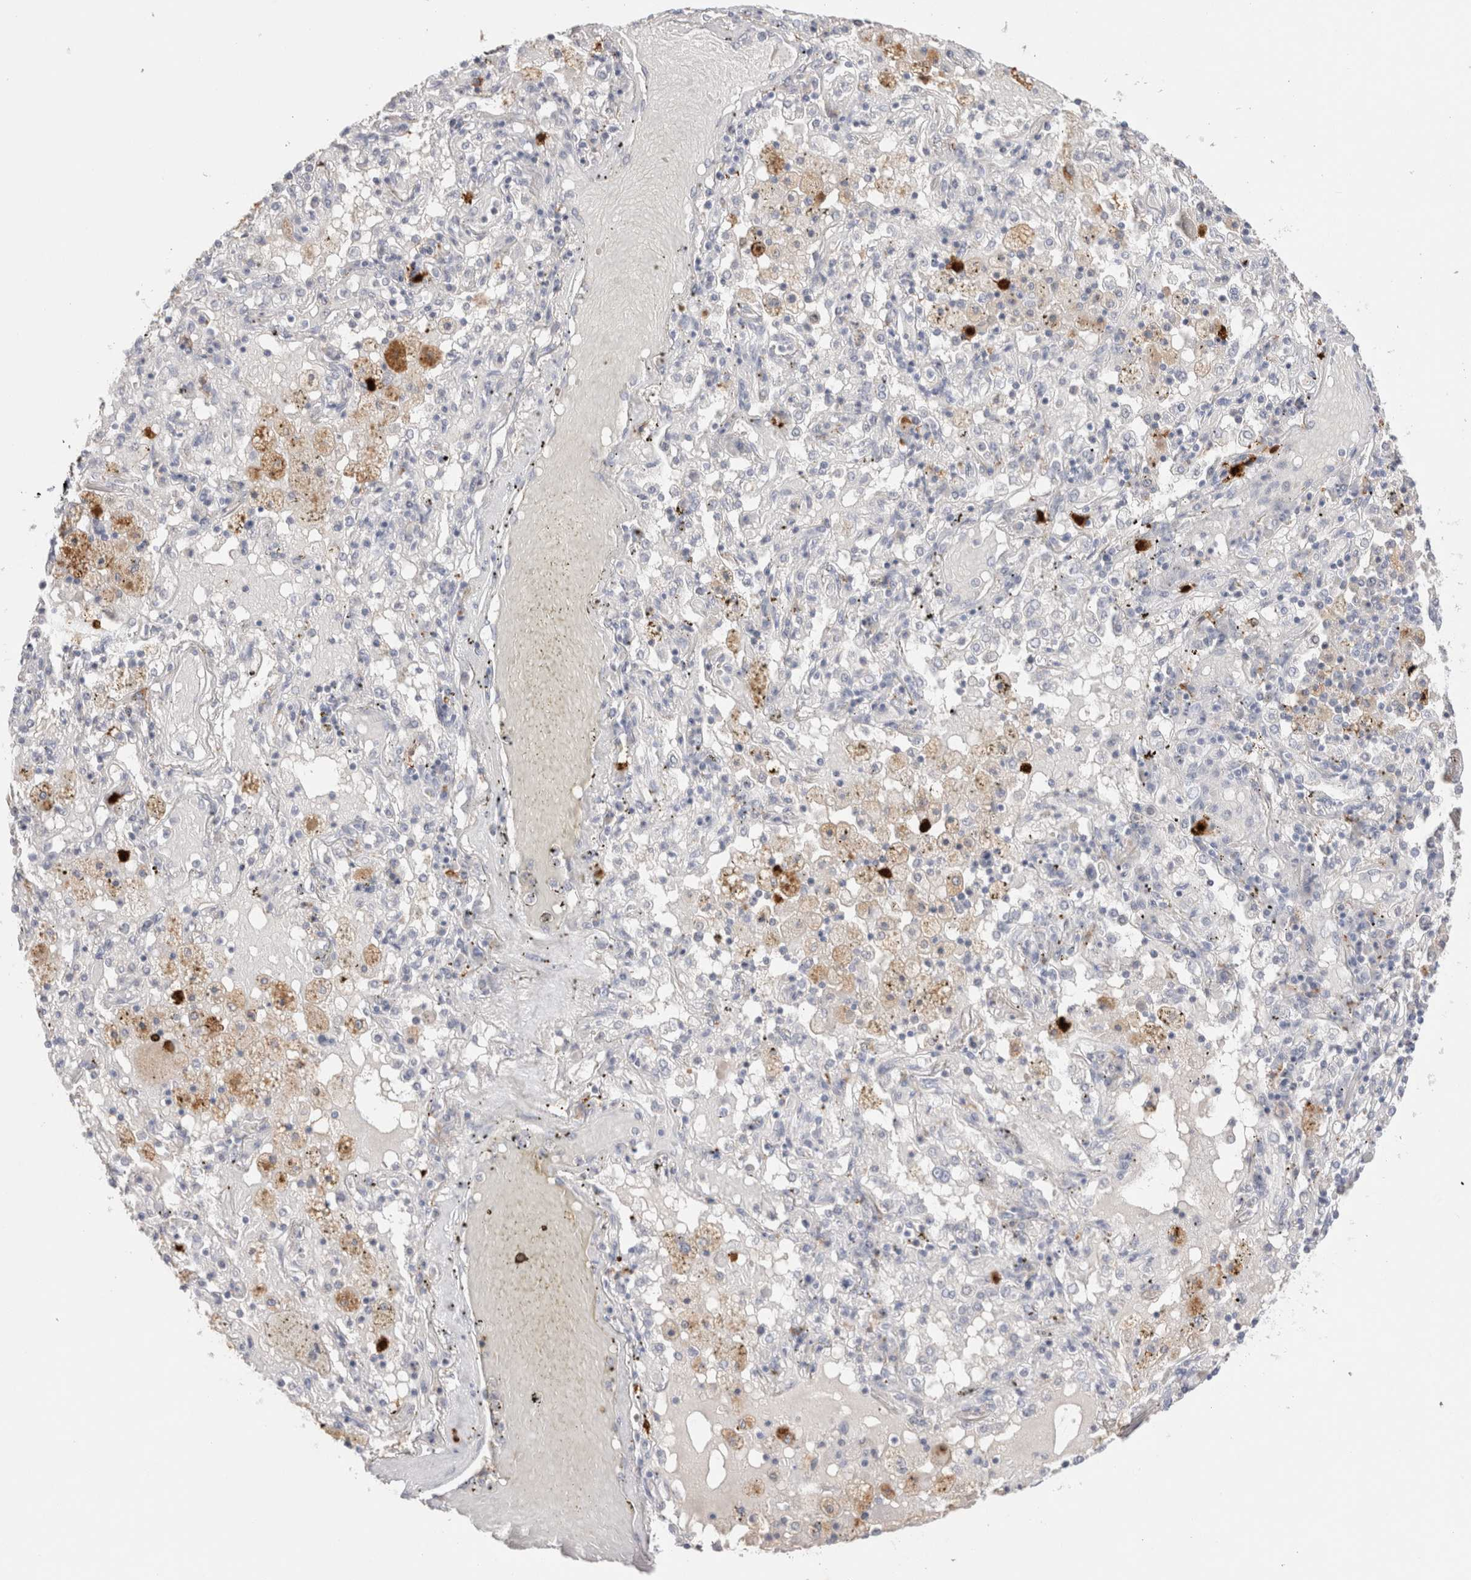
{"staining": {"intensity": "negative", "quantity": "none", "location": "none"}, "tissue": "lung cancer", "cell_type": "Tumor cells", "image_type": "cancer", "snomed": [{"axis": "morphology", "description": "Squamous cell carcinoma, NOS"}, {"axis": "topography", "description": "Lung"}], "caption": "A photomicrograph of human lung cancer (squamous cell carcinoma) is negative for staining in tumor cells.", "gene": "HPGDS", "patient": {"sex": "male", "age": 65}}